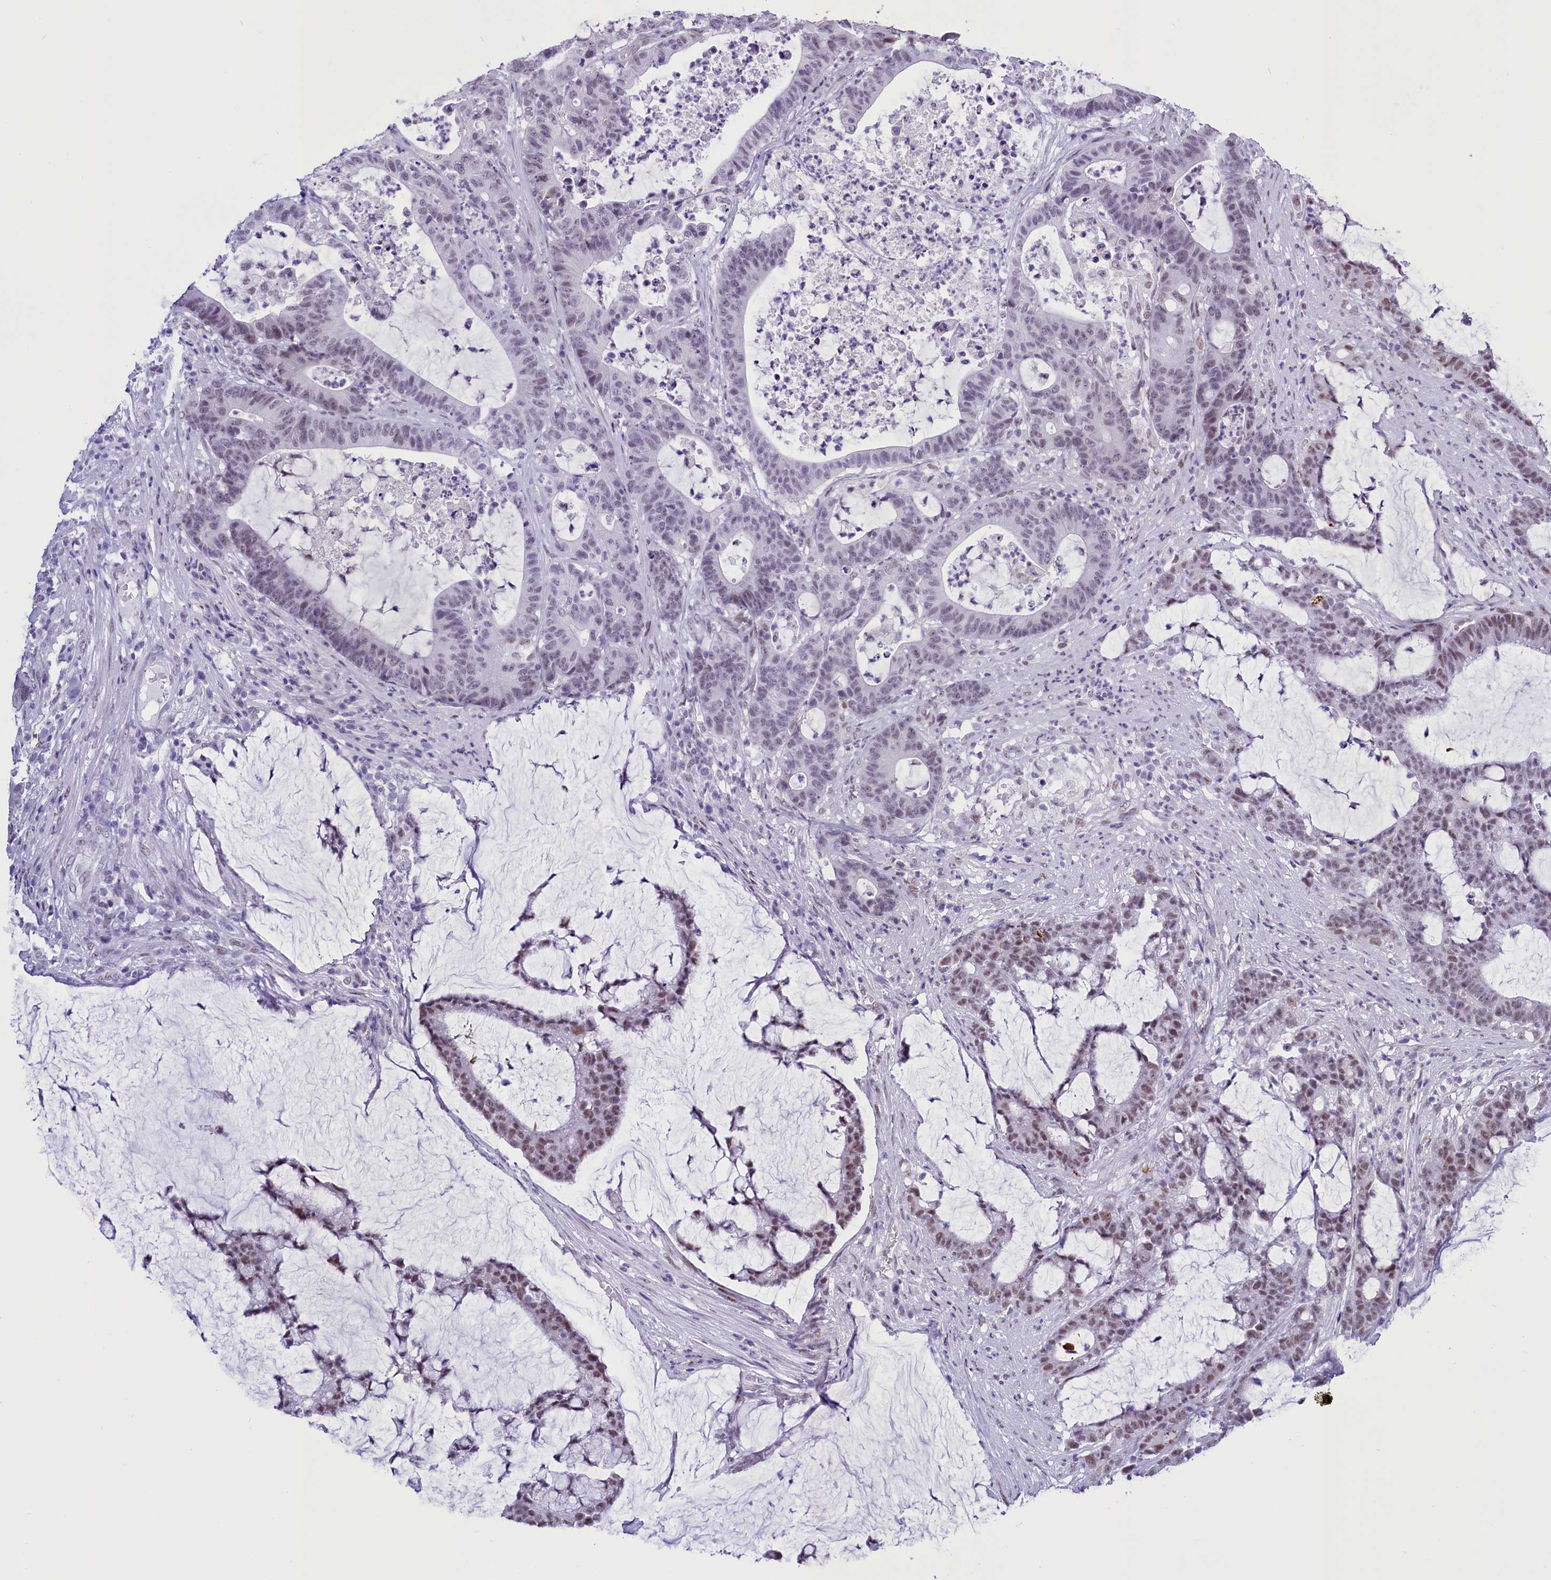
{"staining": {"intensity": "moderate", "quantity": "<25%", "location": "nuclear"}, "tissue": "colorectal cancer", "cell_type": "Tumor cells", "image_type": "cancer", "snomed": [{"axis": "morphology", "description": "Adenocarcinoma, NOS"}, {"axis": "topography", "description": "Colon"}], "caption": "Moderate nuclear protein positivity is appreciated in approximately <25% of tumor cells in colorectal cancer (adenocarcinoma).", "gene": "RPS6KB1", "patient": {"sex": "female", "age": 84}}